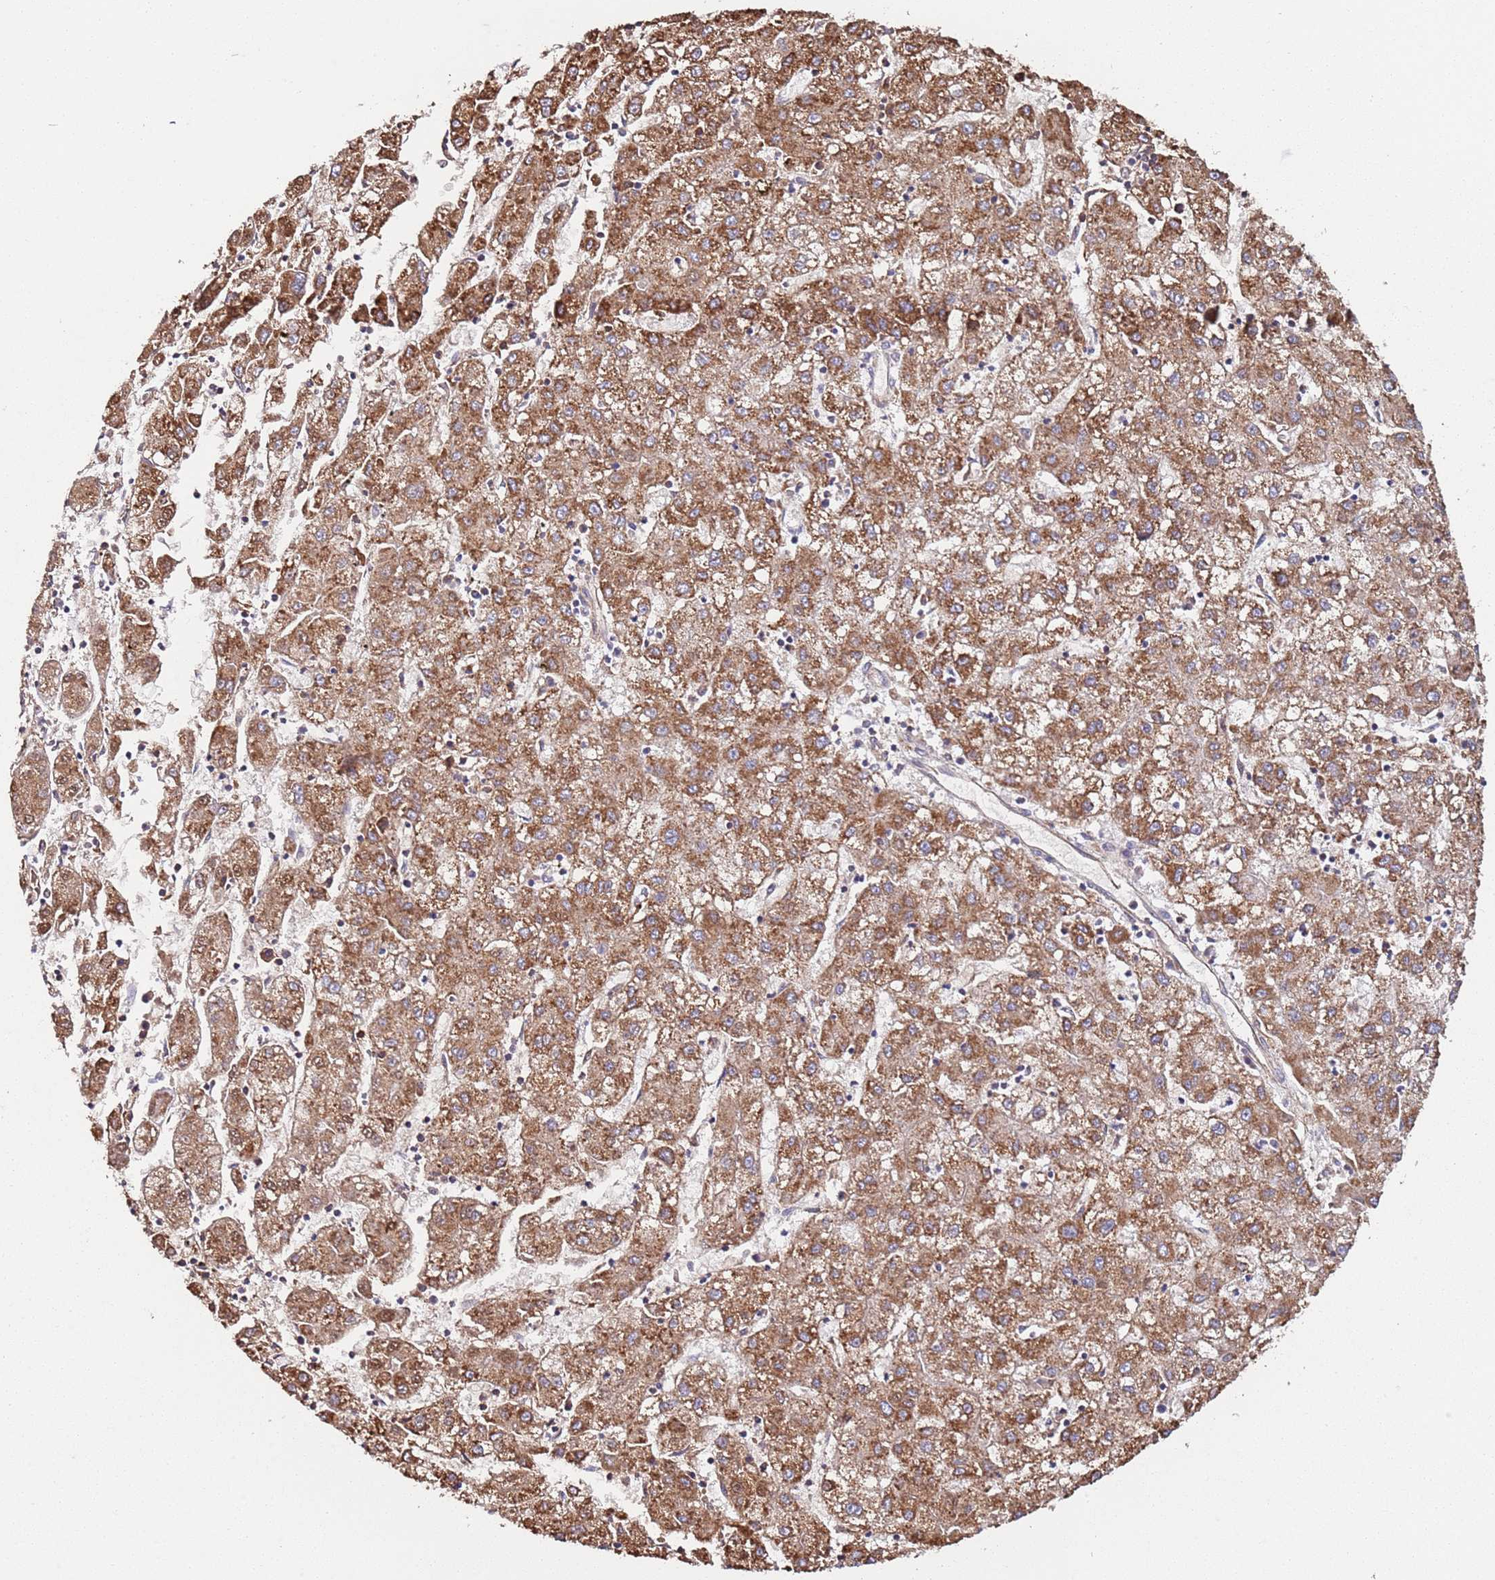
{"staining": {"intensity": "moderate", "quantity": ">75%", "location": "cytoplasmic/membranous"}, "tissue": "liver cancer", "cell_type": "Tumor cells", "image_type": "cancer", "snomed": [{"axis": "morphology", "description": "Carcinoma, Hepatocellular, NOS"}, {"axis": "topography", "description": "Liver"}], "caption": "Liver hepatocellular carcinoma stained for a protein (brown) displays moderate cytoplasmic/membranous positive expression in approximately >75% of tumor cells.", "gene": "RMND5A", "patient": {"sex": "male", "age": 72}}